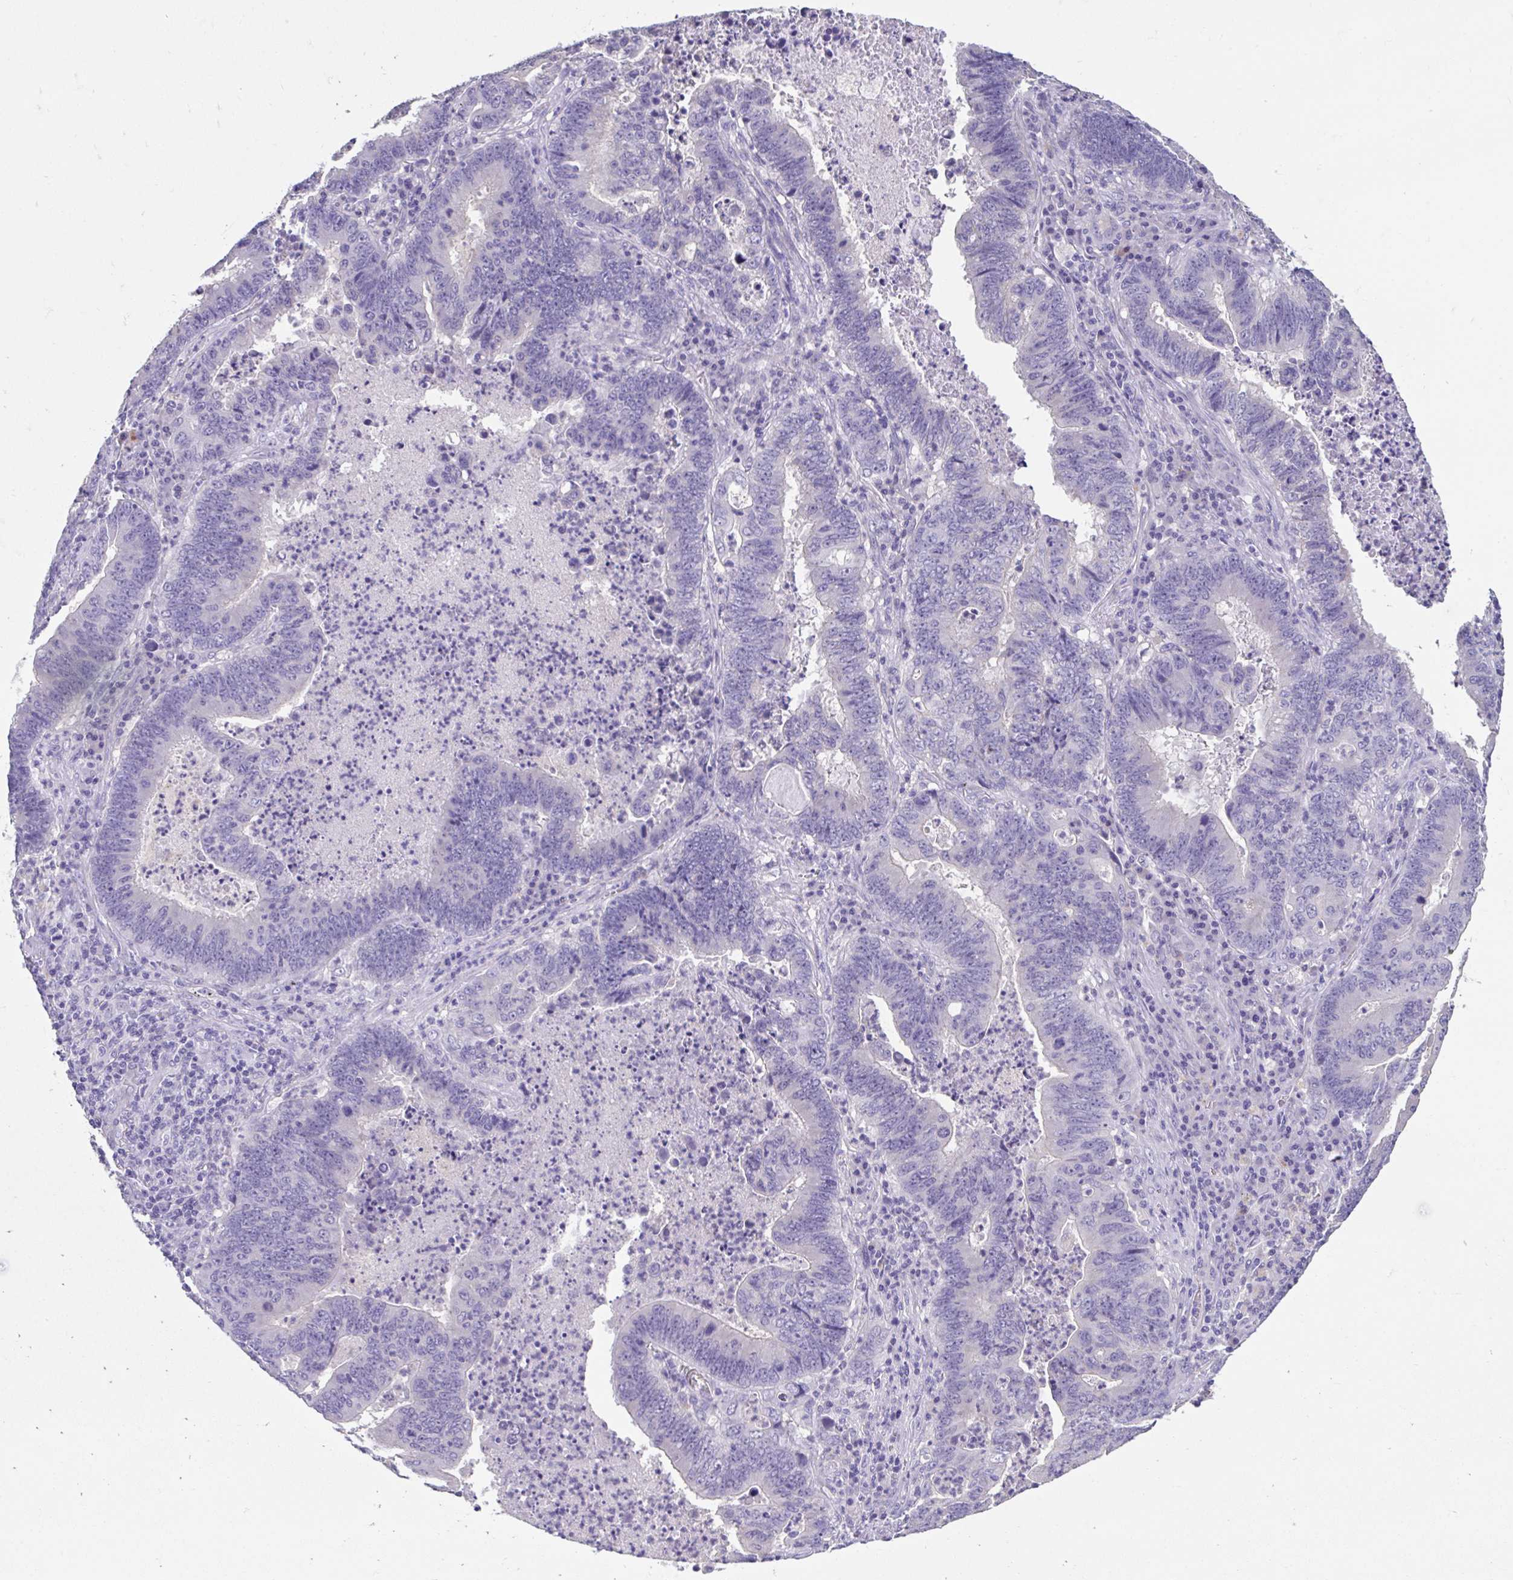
{"staining": {"intensity": "negative", "quantity": "none", "location": "none"}, "tissue": "lung cancer", "cell_type": "Tumor cells", "image_type": "cancer", "snomed": [{"axis": "morphology", "description": "Aneuploidy"}, {"axis": "morphology", "description": "Adenocarcinoma, NOS"}, {"axis": "morphology", "description": "Adenocarcinoma primary or metastatic"}, {"axis": "topography", "description": "Lung"}], "caption": "An immunohistochemistry micrograph of lung adenocarcinoma is shown. There is no staining in tumor cells of lung adenocarcinoma. The staining was performed using DAB (3,3'-diaminobenzidine) to visualize the protein expression in brown, while the nuclei were stained in blue with hematoxylin (Magnification: 20x).", "gene": "GPR162", "patient": {"sex": "female", "age": 75}}